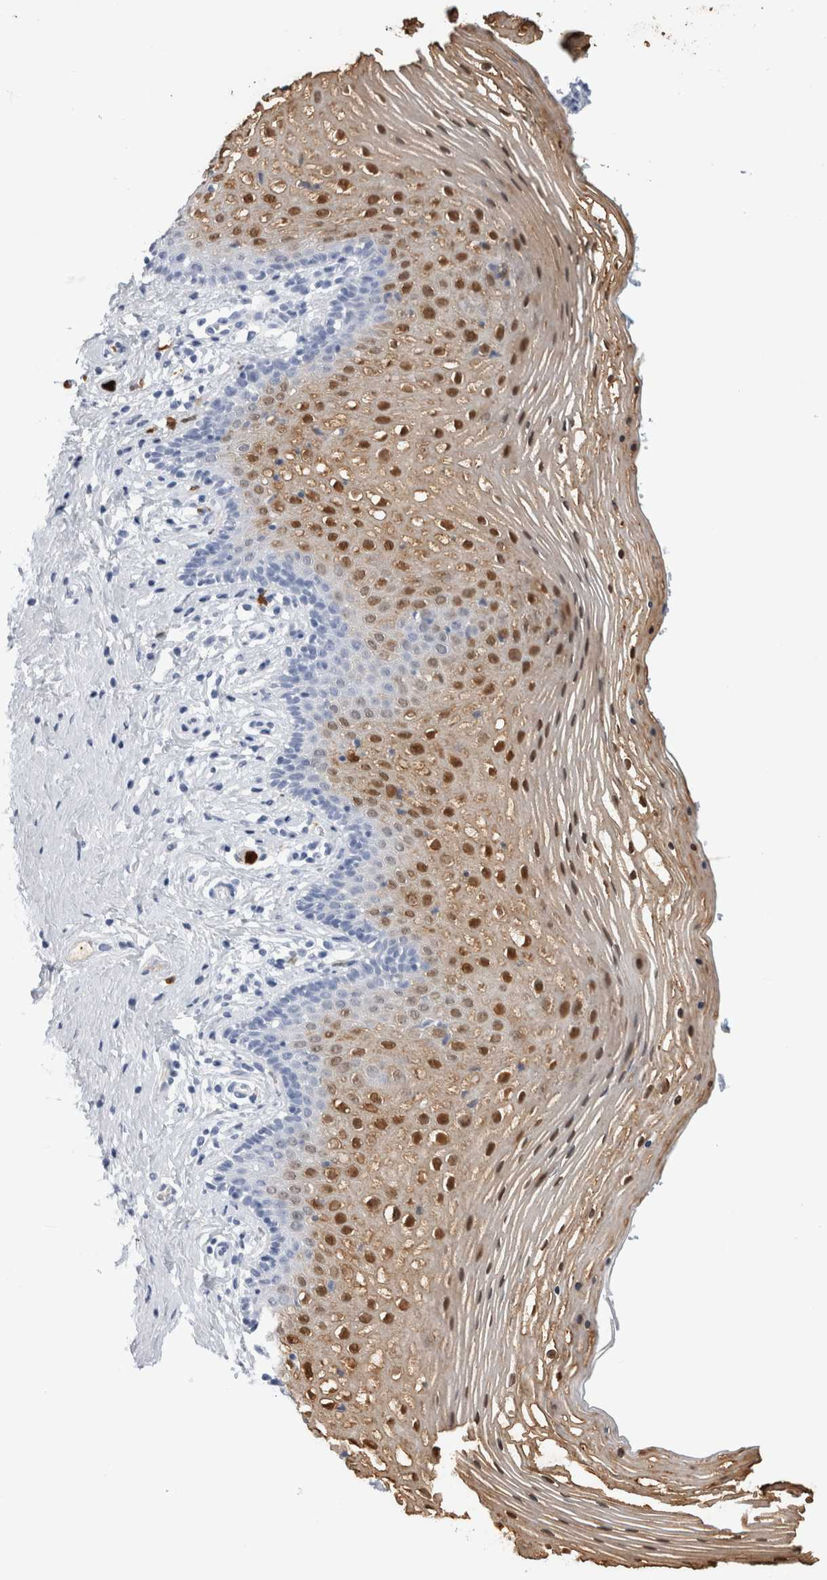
{"staining": {"intensity": "strong", "quantity": "<25%", "location": "cytoplasmic/membranous,nuclear"}, "tissue": "vagina", "cell_type": "Squamous epithelial cells", "image_type": "normal", "snomed": [{"axis": "morphology", "description": "Normal tissue, NOS"}, {"axis": "topography", "description": "Vagina"}], "caption": "The micrograph exhibits a brown stain indicating the presence of a protein in the cytoplasmic/membranous,nuclear of squamous epithelial cells in vagina. Nuclei are stained in blue.", "gene": "S100A8", "patient": {"sex": "female", "age": 32}}